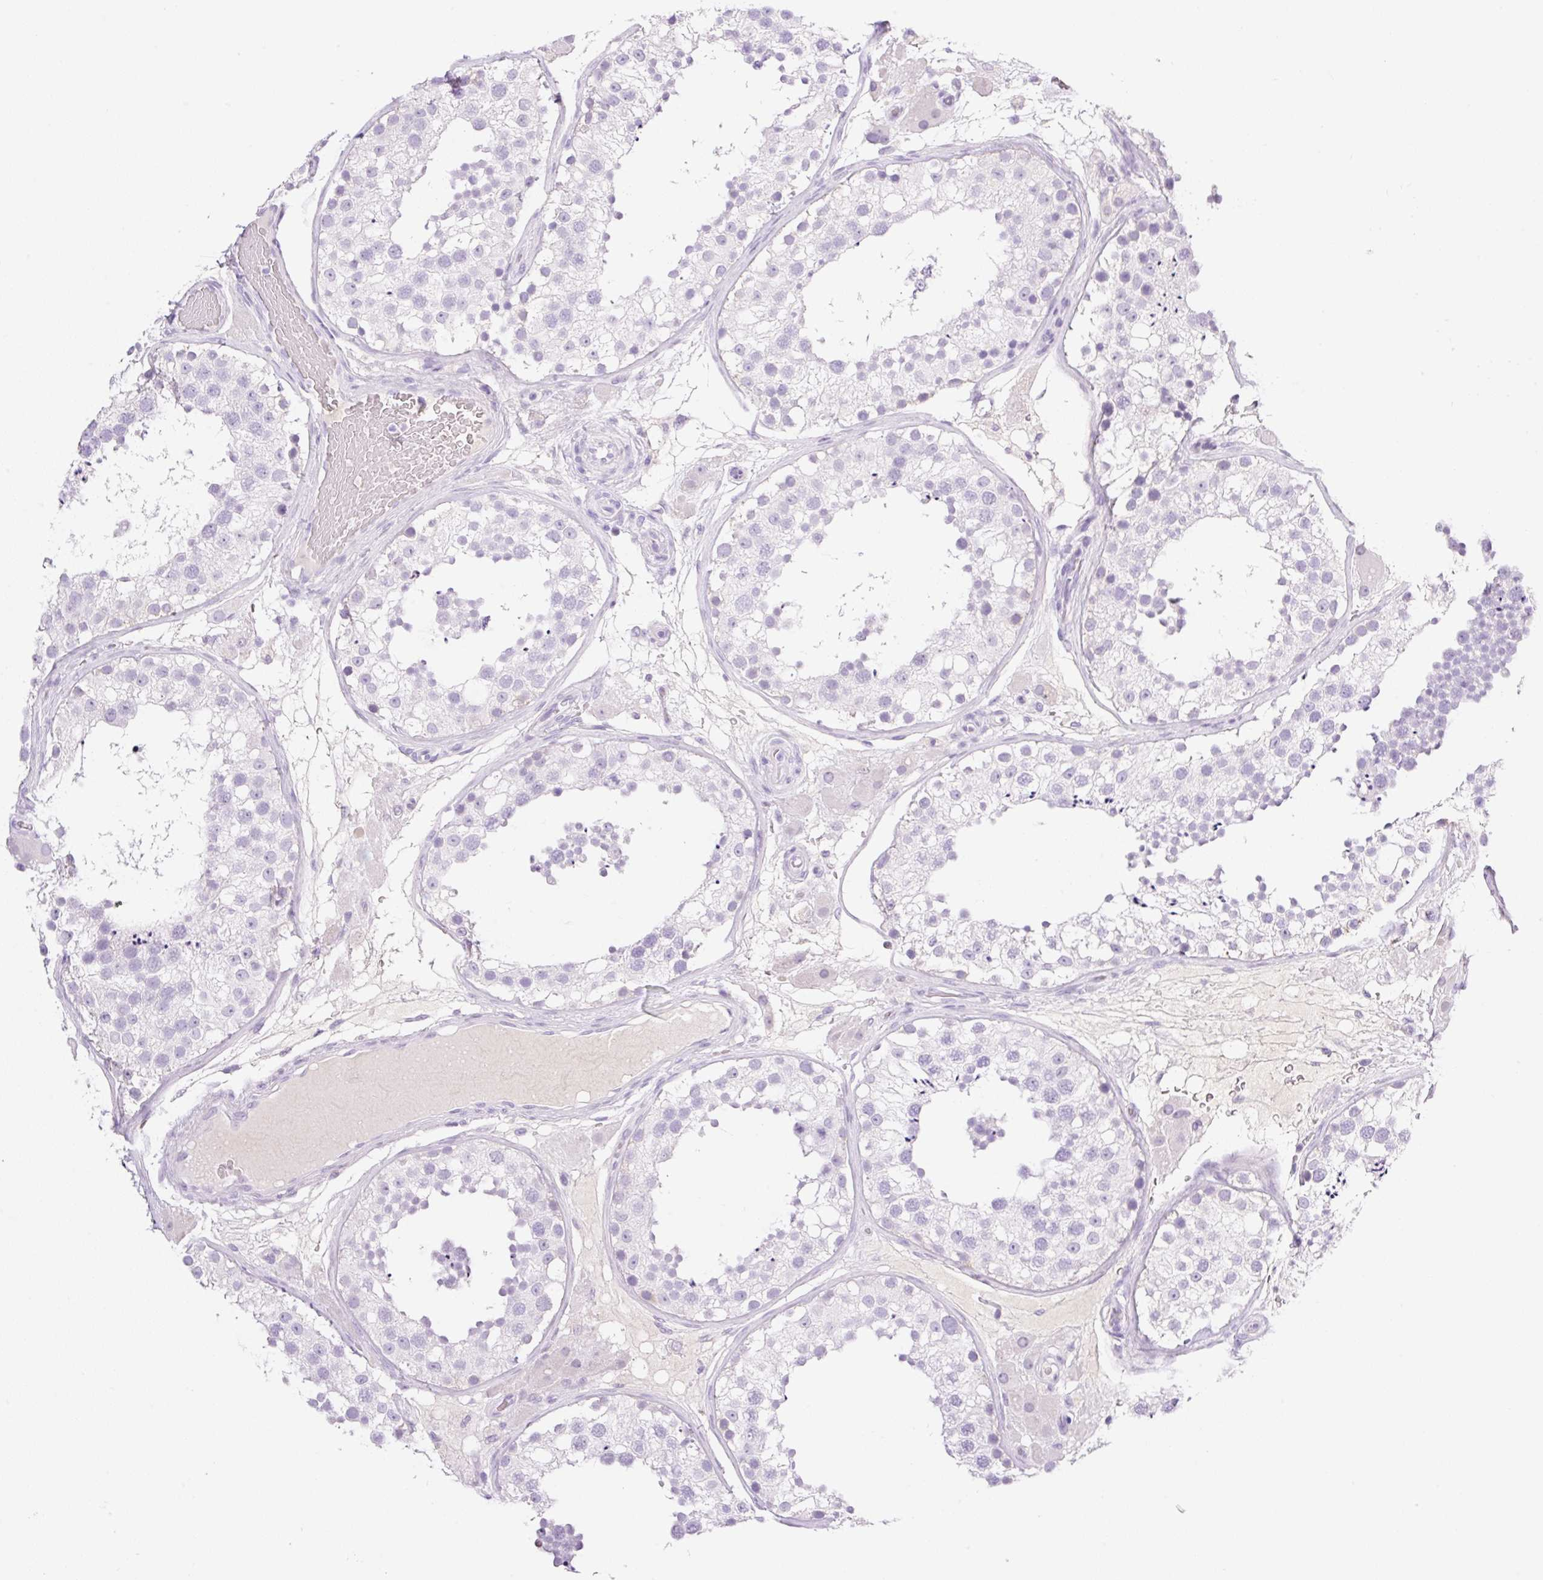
{"staining": {"intensity": "negative", "quantity": "none", "location": "none"}, "tissue": "testis", "cell_type": "Cells in seminiferous ducts", "image_type": "normal", "snomed": [{"axis": "morphology", "description": "Normal tissue, NOS"}, {"axis": "topography", "description": "Testis"}], "caption": "High power microscopy micrograph of an IHC image of normal testis, revealing no significant staining in cells in seminiferous ducts. Nuclei are stained in blue.", "gene": "PALM3", "patient": {"sex": "male", "age": 26}}